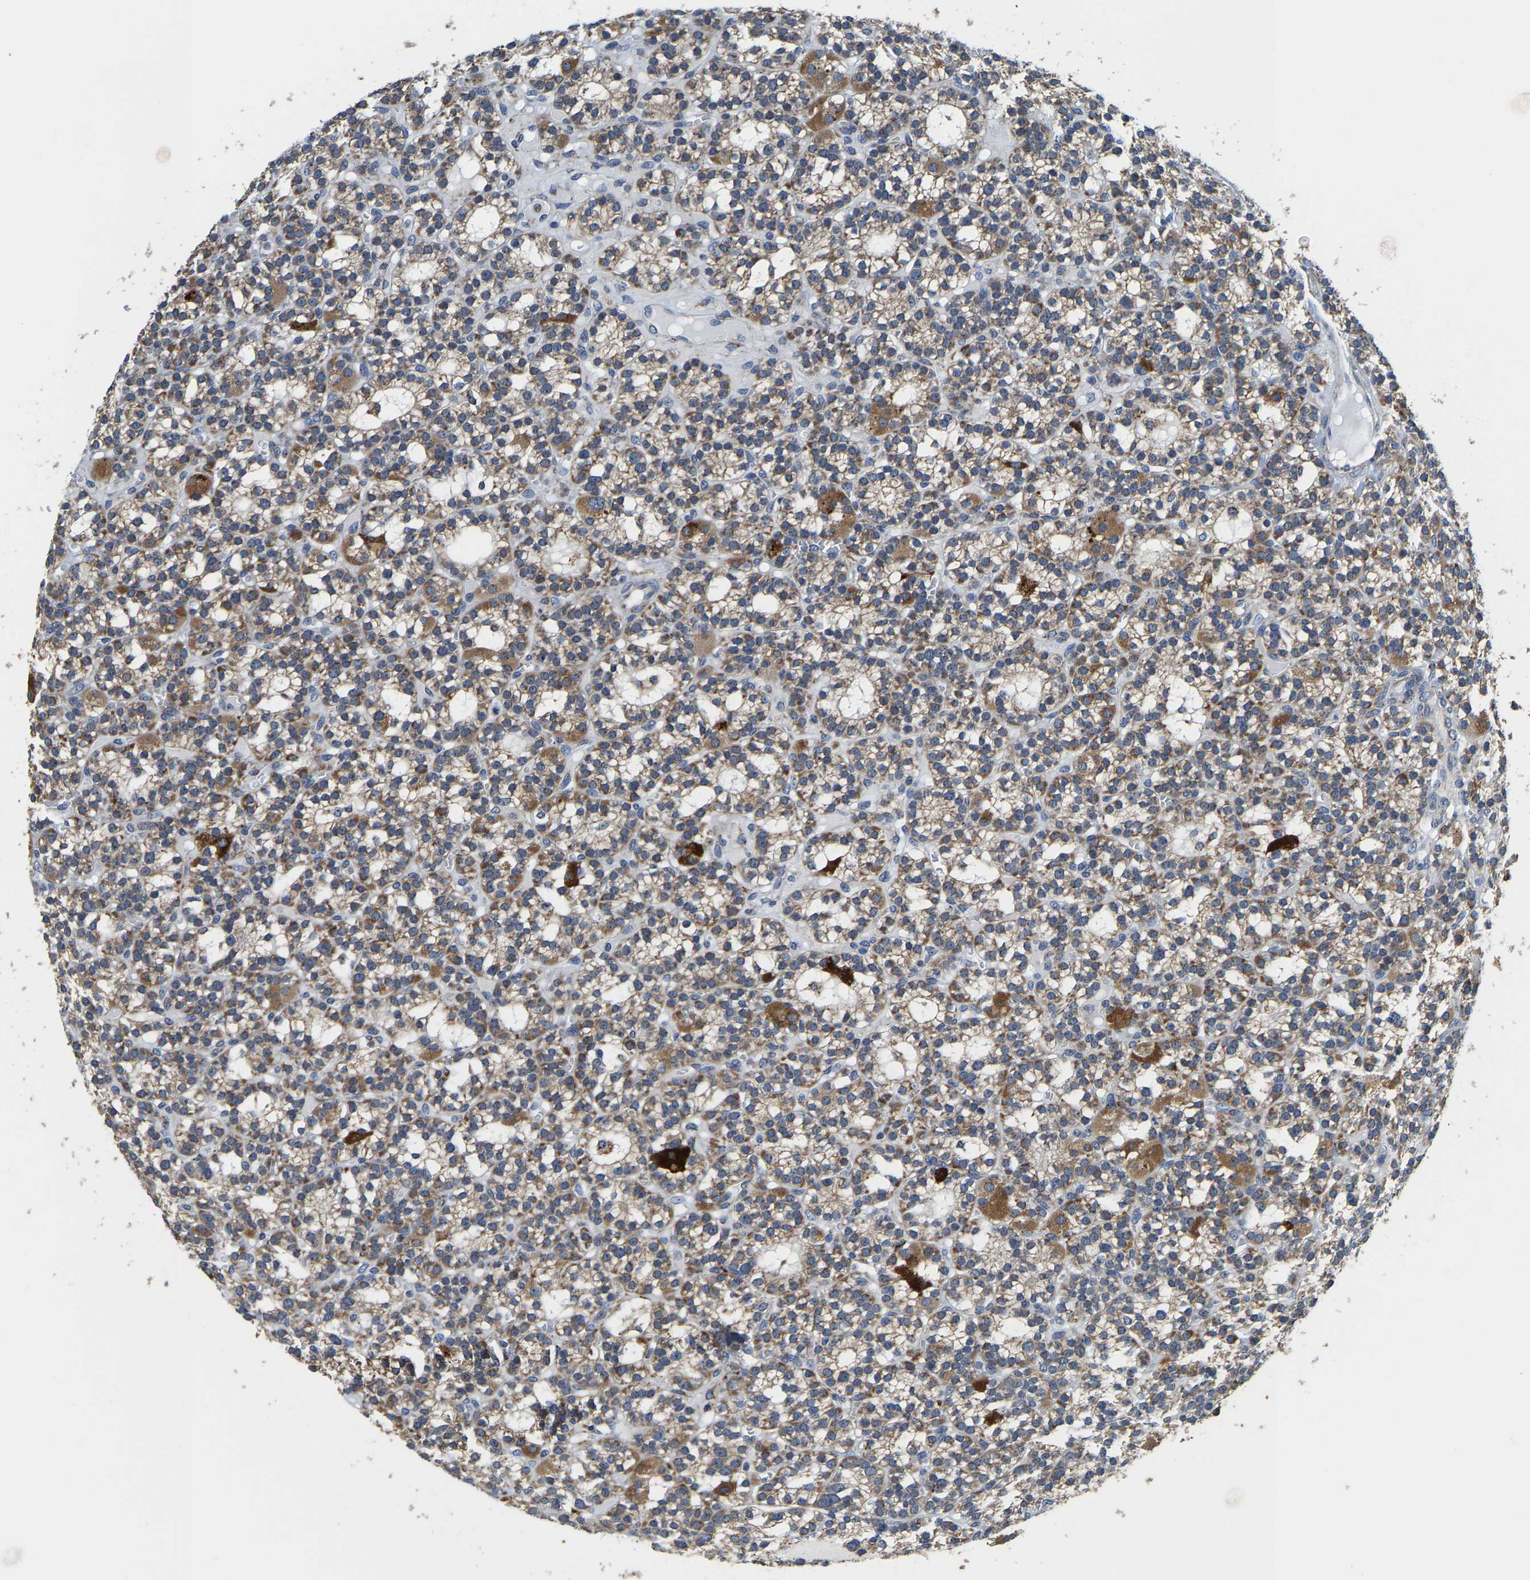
{"staining": {"intensity": "moderate", "quantity": ">75%", "location": "cytoplasmic/membranous"}, "tissue": "parathyroid gland", "cell_type": "Glandular cells", "image_type": "normal", "snomed": [{"axis": "morphology", "description": "Normal tissue, NOS"}, {"axis": "morphology", "description": "Adenoma, NOS"}, {"axis": "topography", "description": "Parathyroid gland"}], "caption": "Immunohistochemical staining of unremarkable human parathyroid gland displays medium levels of moderate cytoplasmic/membranous staining in approximately >75% of glandular cells. The staining was performed using DAB to visualize the protein expression in brown, while the nuclei were stained in blue with hematoxylin (Magnification: 20x).", "gene": "SHMT2", "patient": {"sex": "female", "age": 58}}